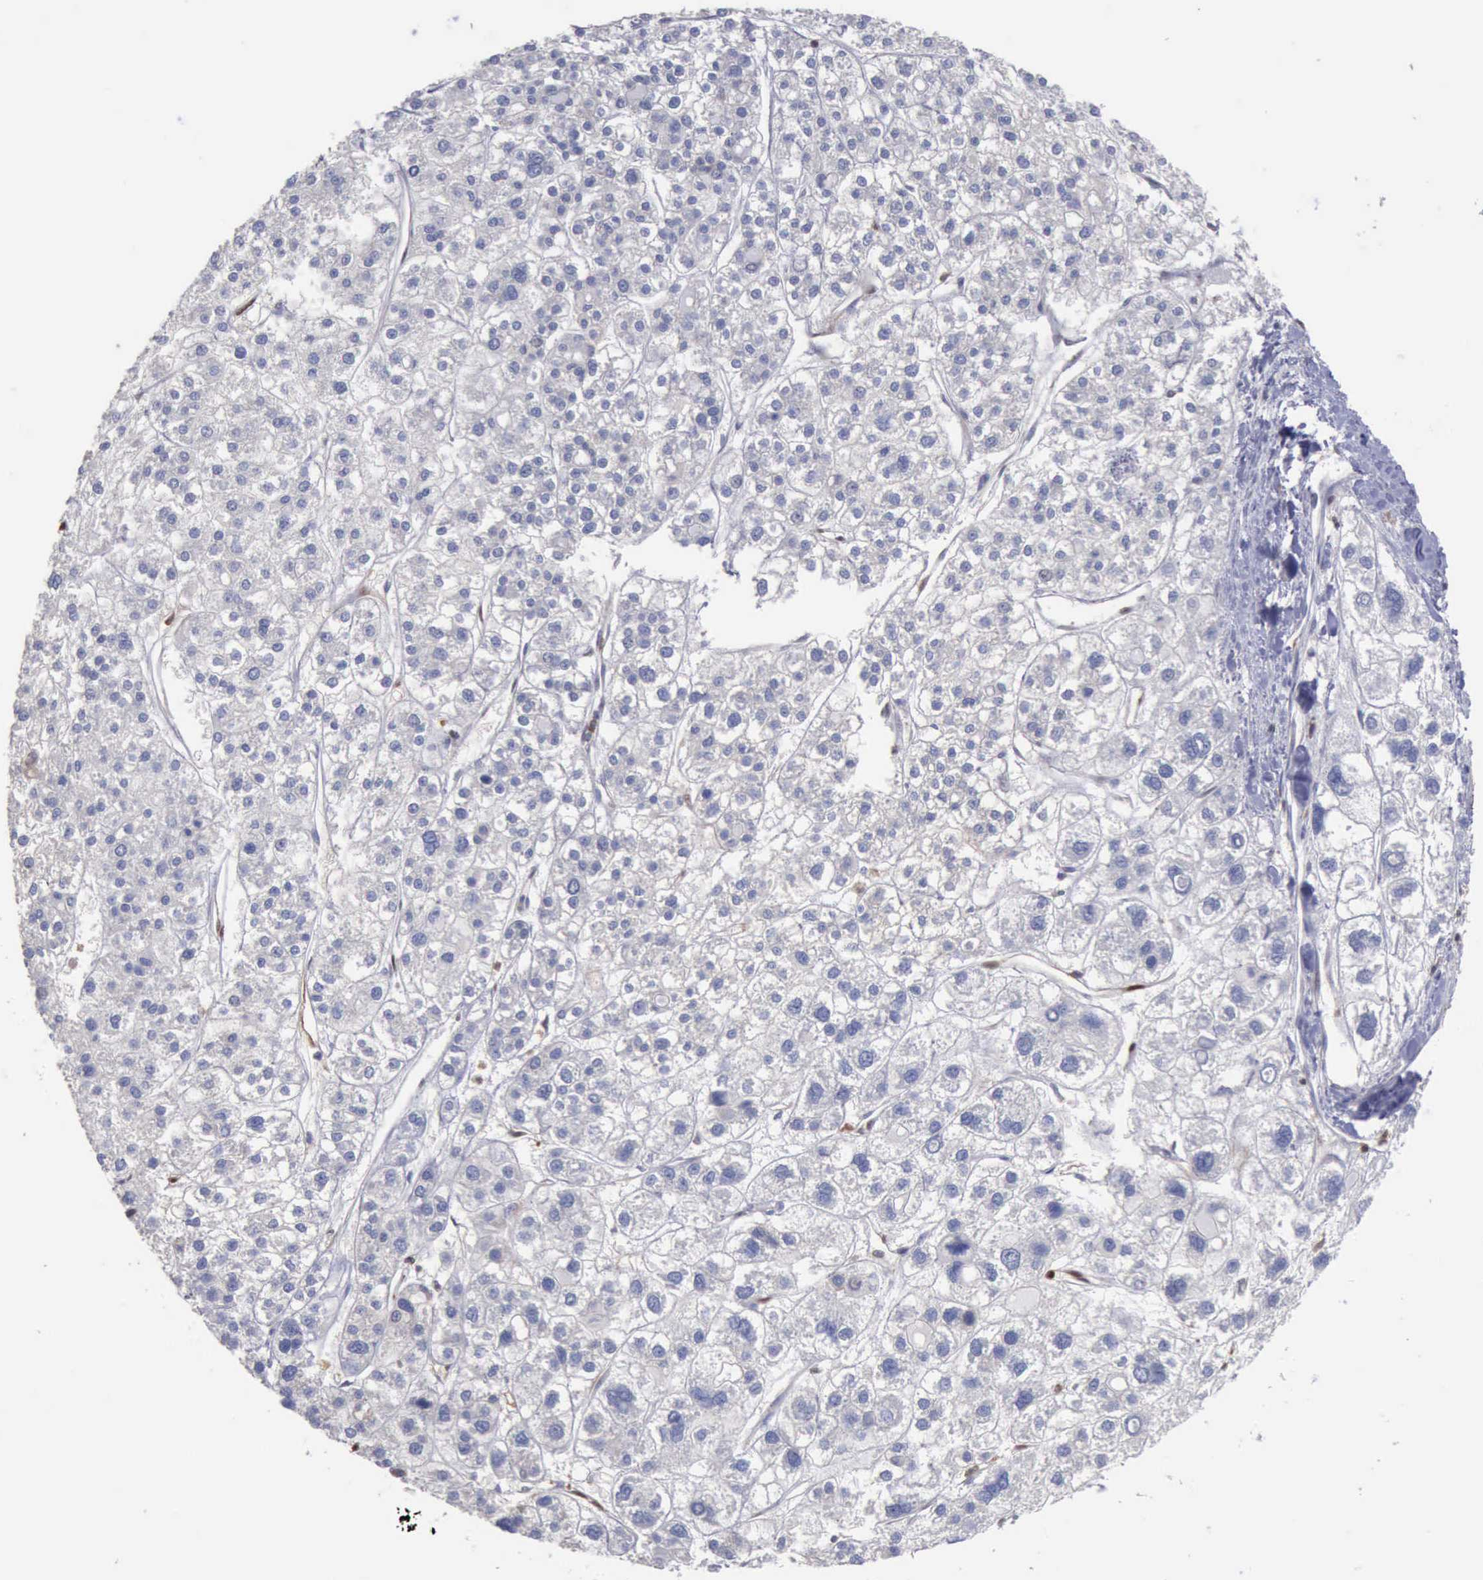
{"staining": {"intensity": "negative", "quantity": "none", "location": "none"}, "tissue": "liver cancer", "cell_type": "Tumor cells", "image_type": "cancer", "snomed": [{"axis": "morphology", "description": "Carcinoma, Hepatocellular, NOS"}, {"axis": "topography", "description": "Liver"}], "caption": "Micrograph shows no significant protein staining in tumor cells of liver cancer (hepatocellular carcinoma).", "gene": "PDCD4", "patient": {"sex": "female", "age": 85}}